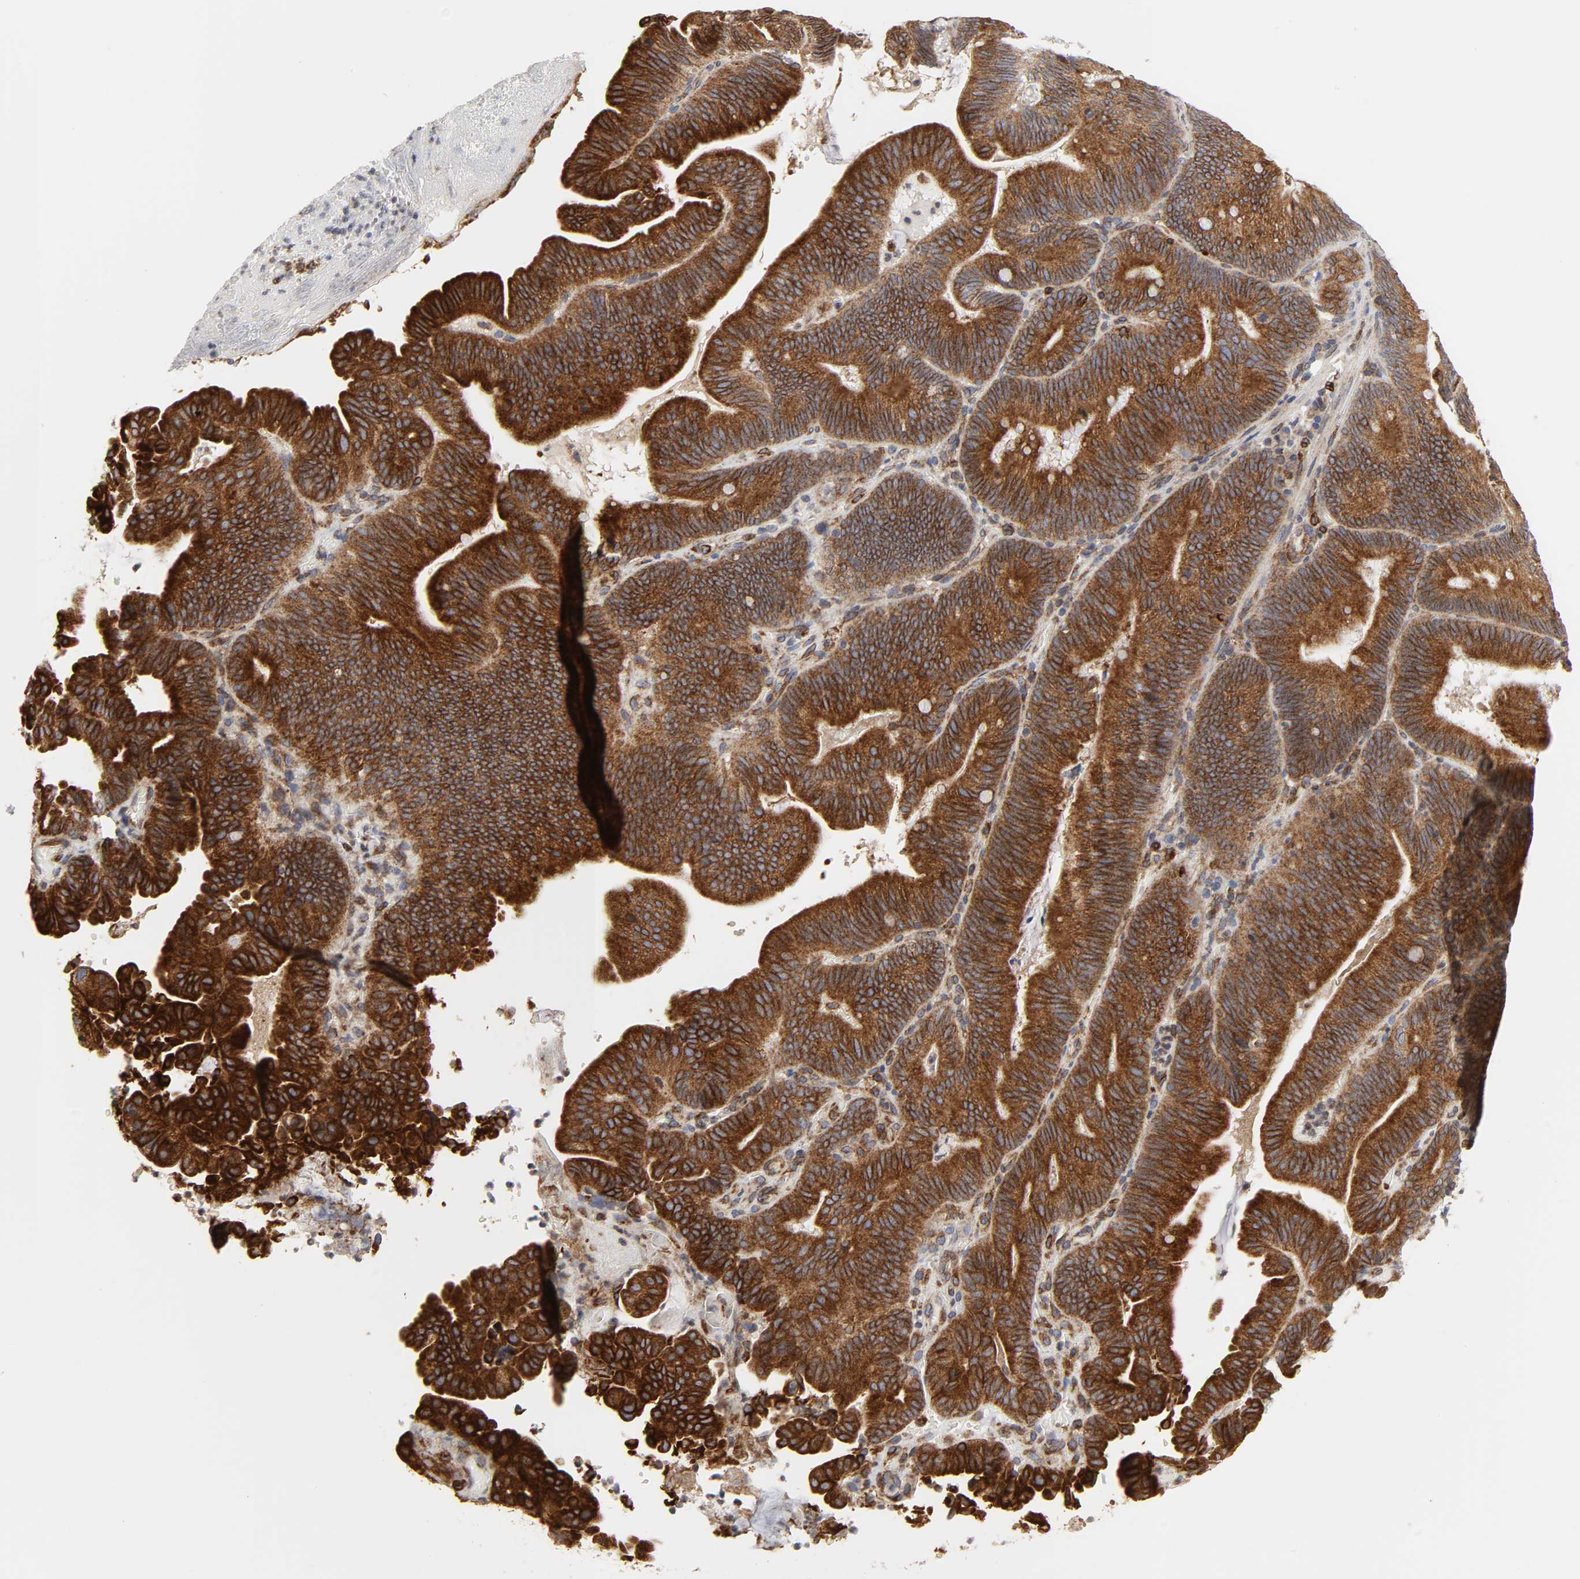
{"staining": {"intensity": "strong", "quantity": ">75%", "location": "cytoplasmic/membranous"}, "tissue": "pancreatic cancer", "cell_type": "Tumor cells", "image_type": "cancer", "snomed": [{"axis": "morphology", "description": "Adenocarcinoma, NOS"}, {"axis": "topography", "description": "Pancreas"}], "caption": "This is an image of immunohistochemistry (IHC) staining of adenocarcinoma (pancreatic), which shows strong positivity in the cytoplasmic/membranous of tumor cells.", "gene": "POR", "patient": {"sex": "male", "age": 82}}